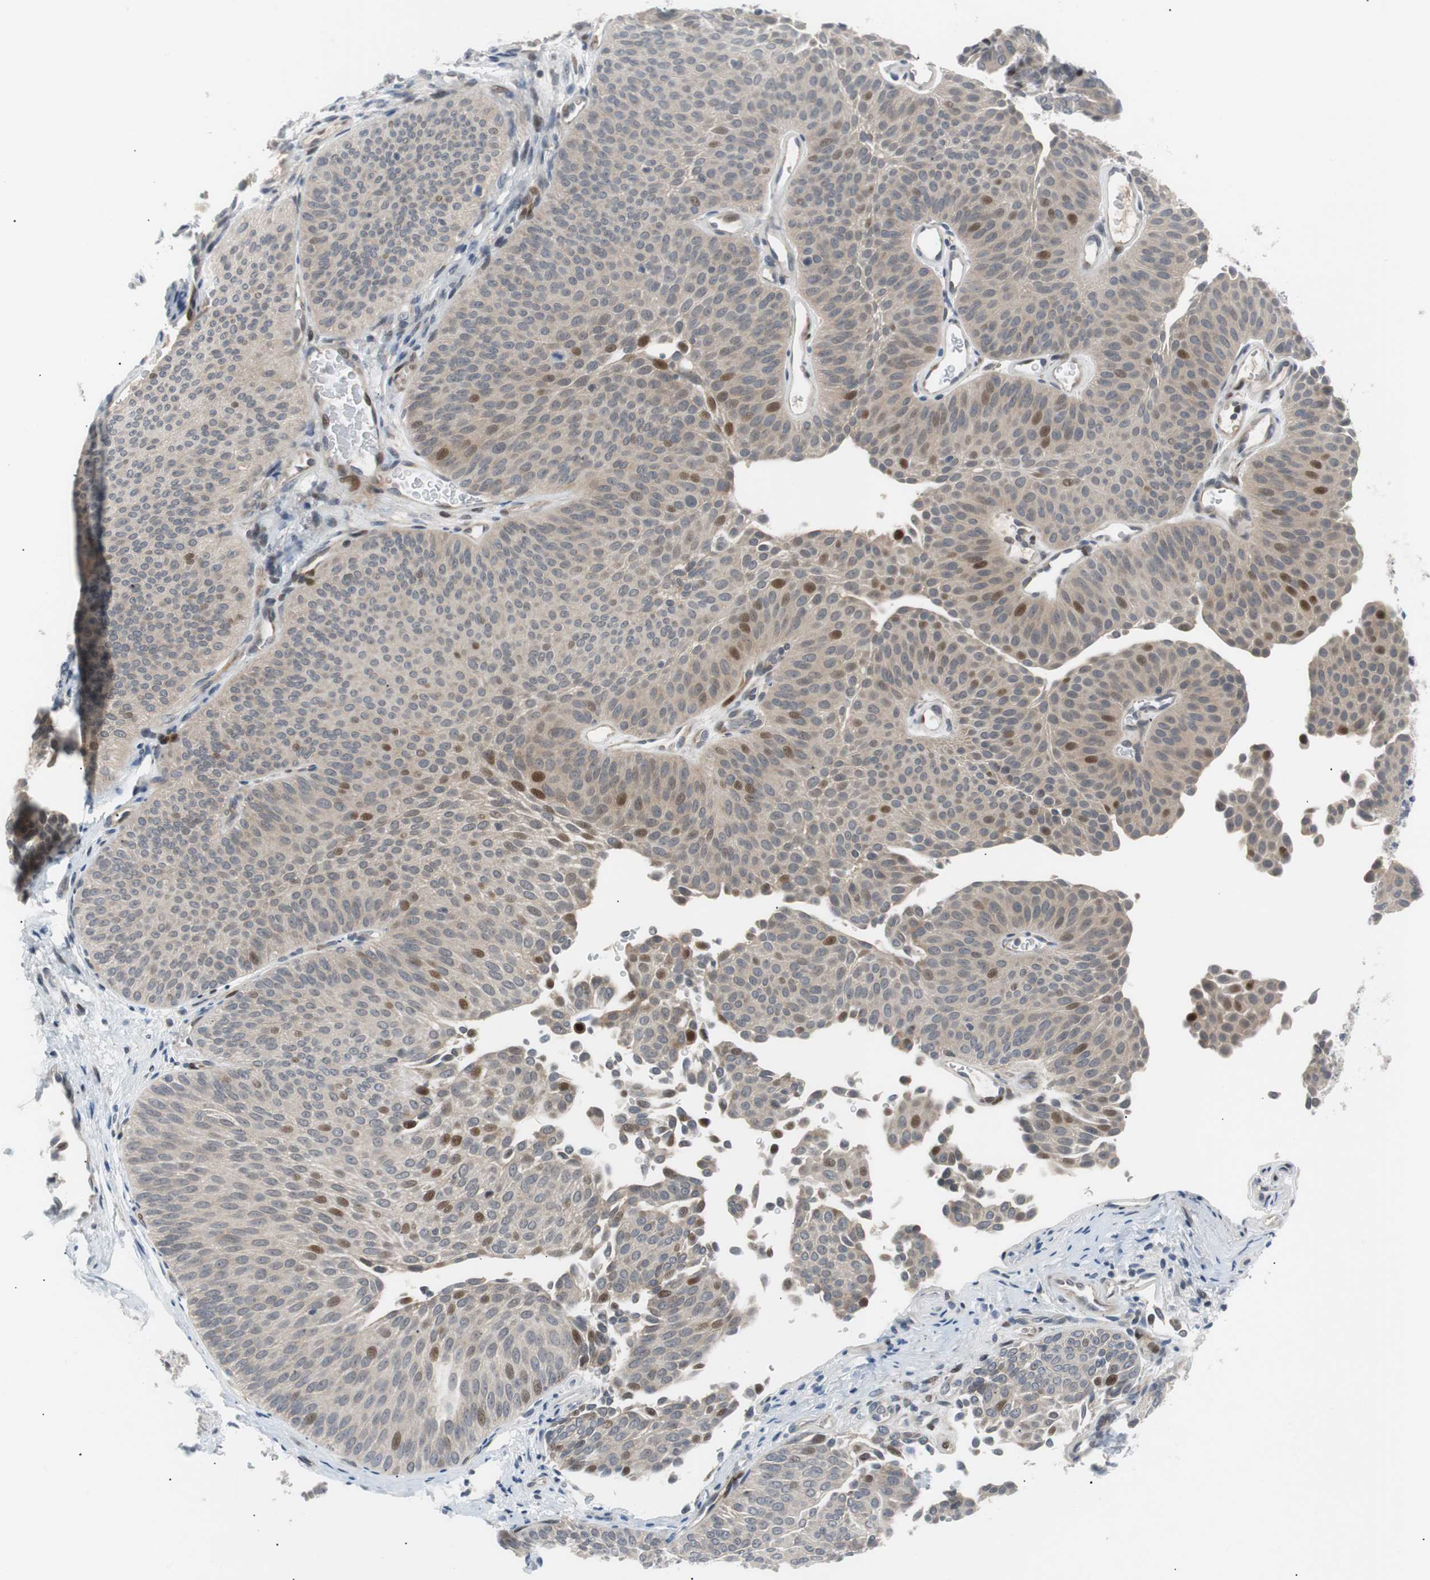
{"staining": {"intensity": "strong", "quantity": "<25%", "location": "nuclear"}, "tissue": "urothelial cancer", "cell_type": "Tumor cells", "image_type": "cancer", "snomed": [{"axis": "morphology", "description": "Urothelial carcinoma, Low grade"}, {"axis": "topography", "description": "Urinary bladder"}], "caption": "Brown immunohistochemical staining in urothelial cancer demonstrates strong nuclear expression in approximately <25% of tumor cells.", "gene": "MAP2K4", "patient": {"sex": "female", "age": 60}}